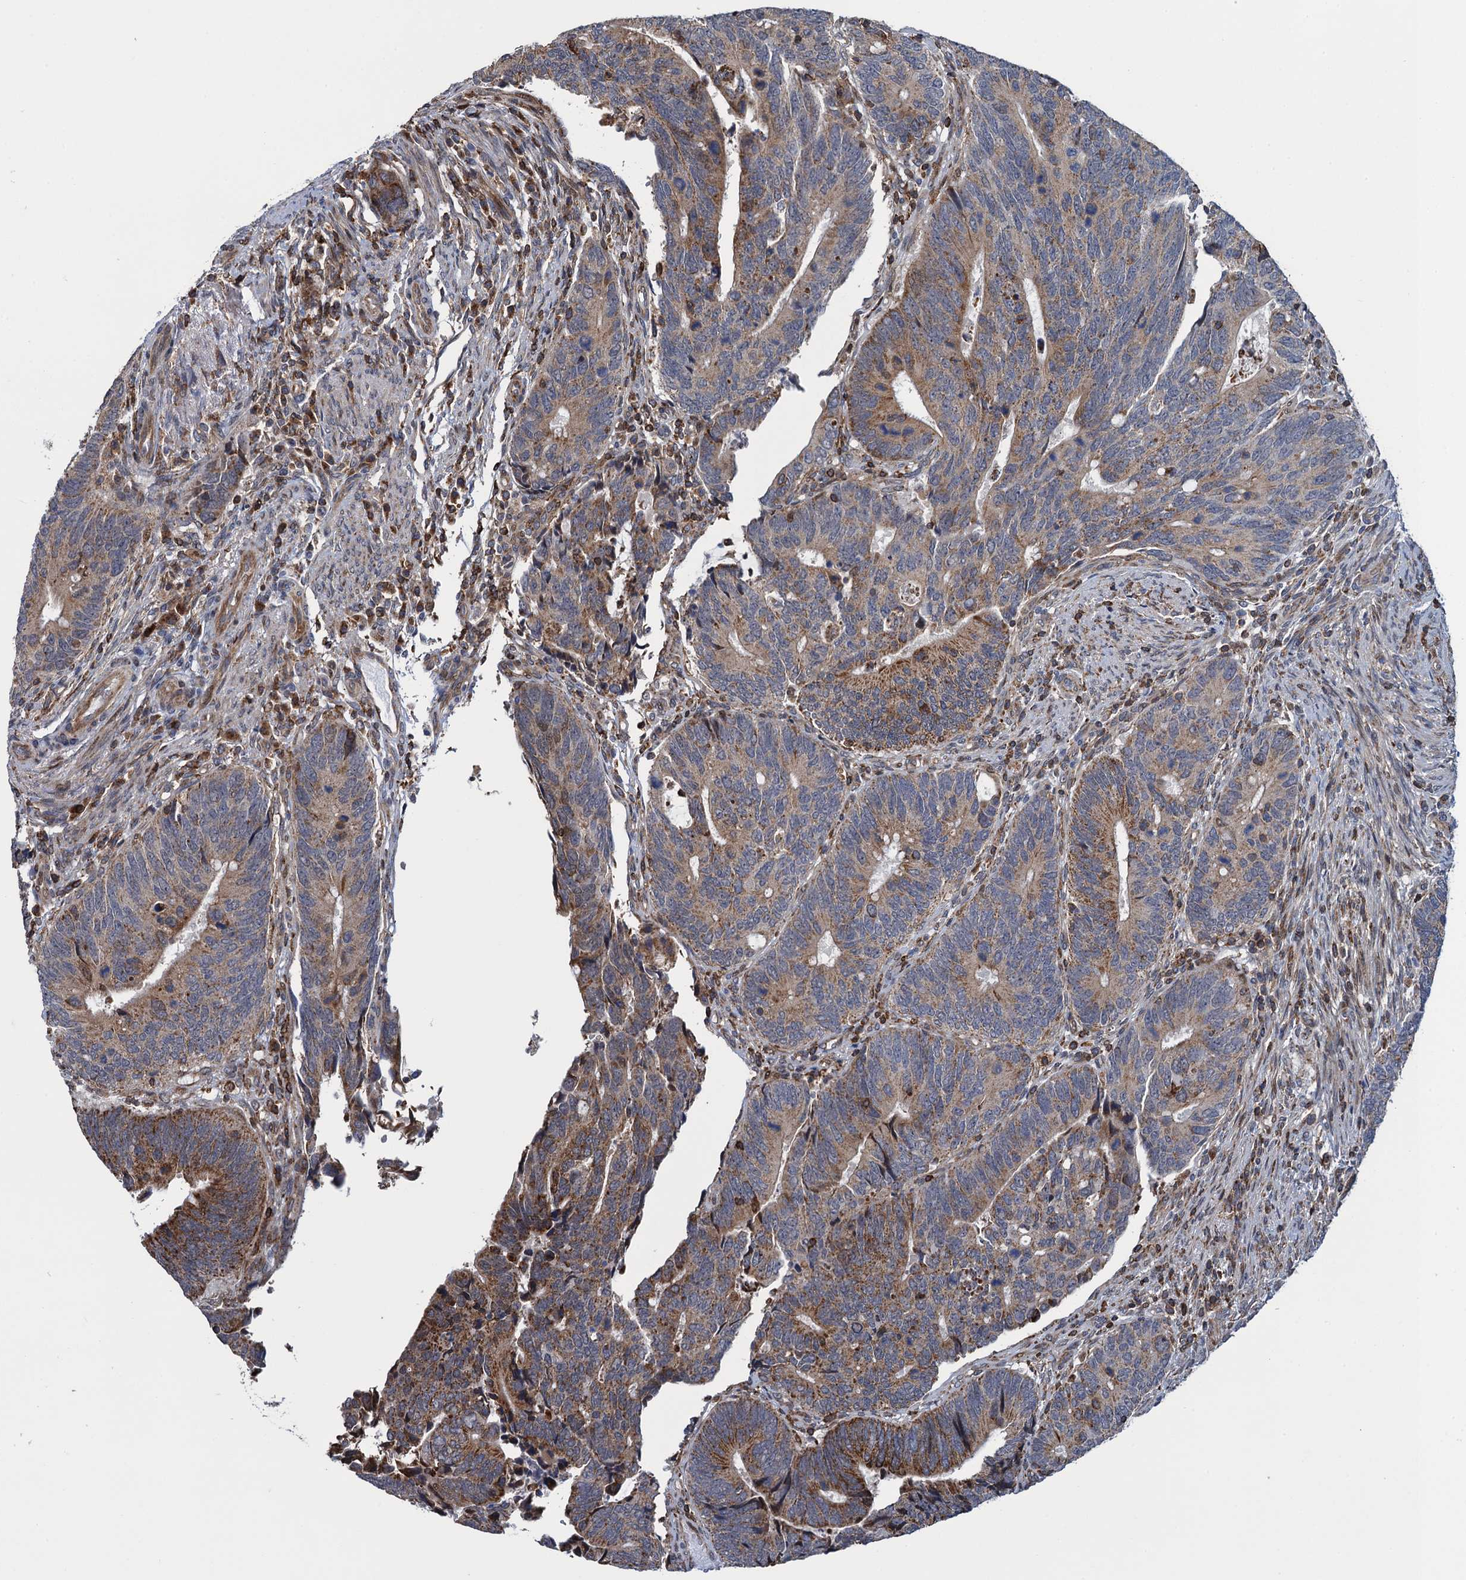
{"staining": {"intensity": "moderate", "quantity": ">75%", "location": "cytoplasmic/membranous"}, "tissue": "colorectal cancer", "cell_type": "Tumor cells", "image_type": "cancer", "snomed": [{"axis": "morphology", "description": "Adenocarcinoma, NOS"}, {"axis": "topography", "description": "Colon"}], "caption": "The micrograph exhibits a brown stain indicating the presence of a protein in the cytoplasmic/membranous of tumor cells in colorectal cancer.", "gene": "CCDC102A", "patient": {"sex": "male", "age": 87}}